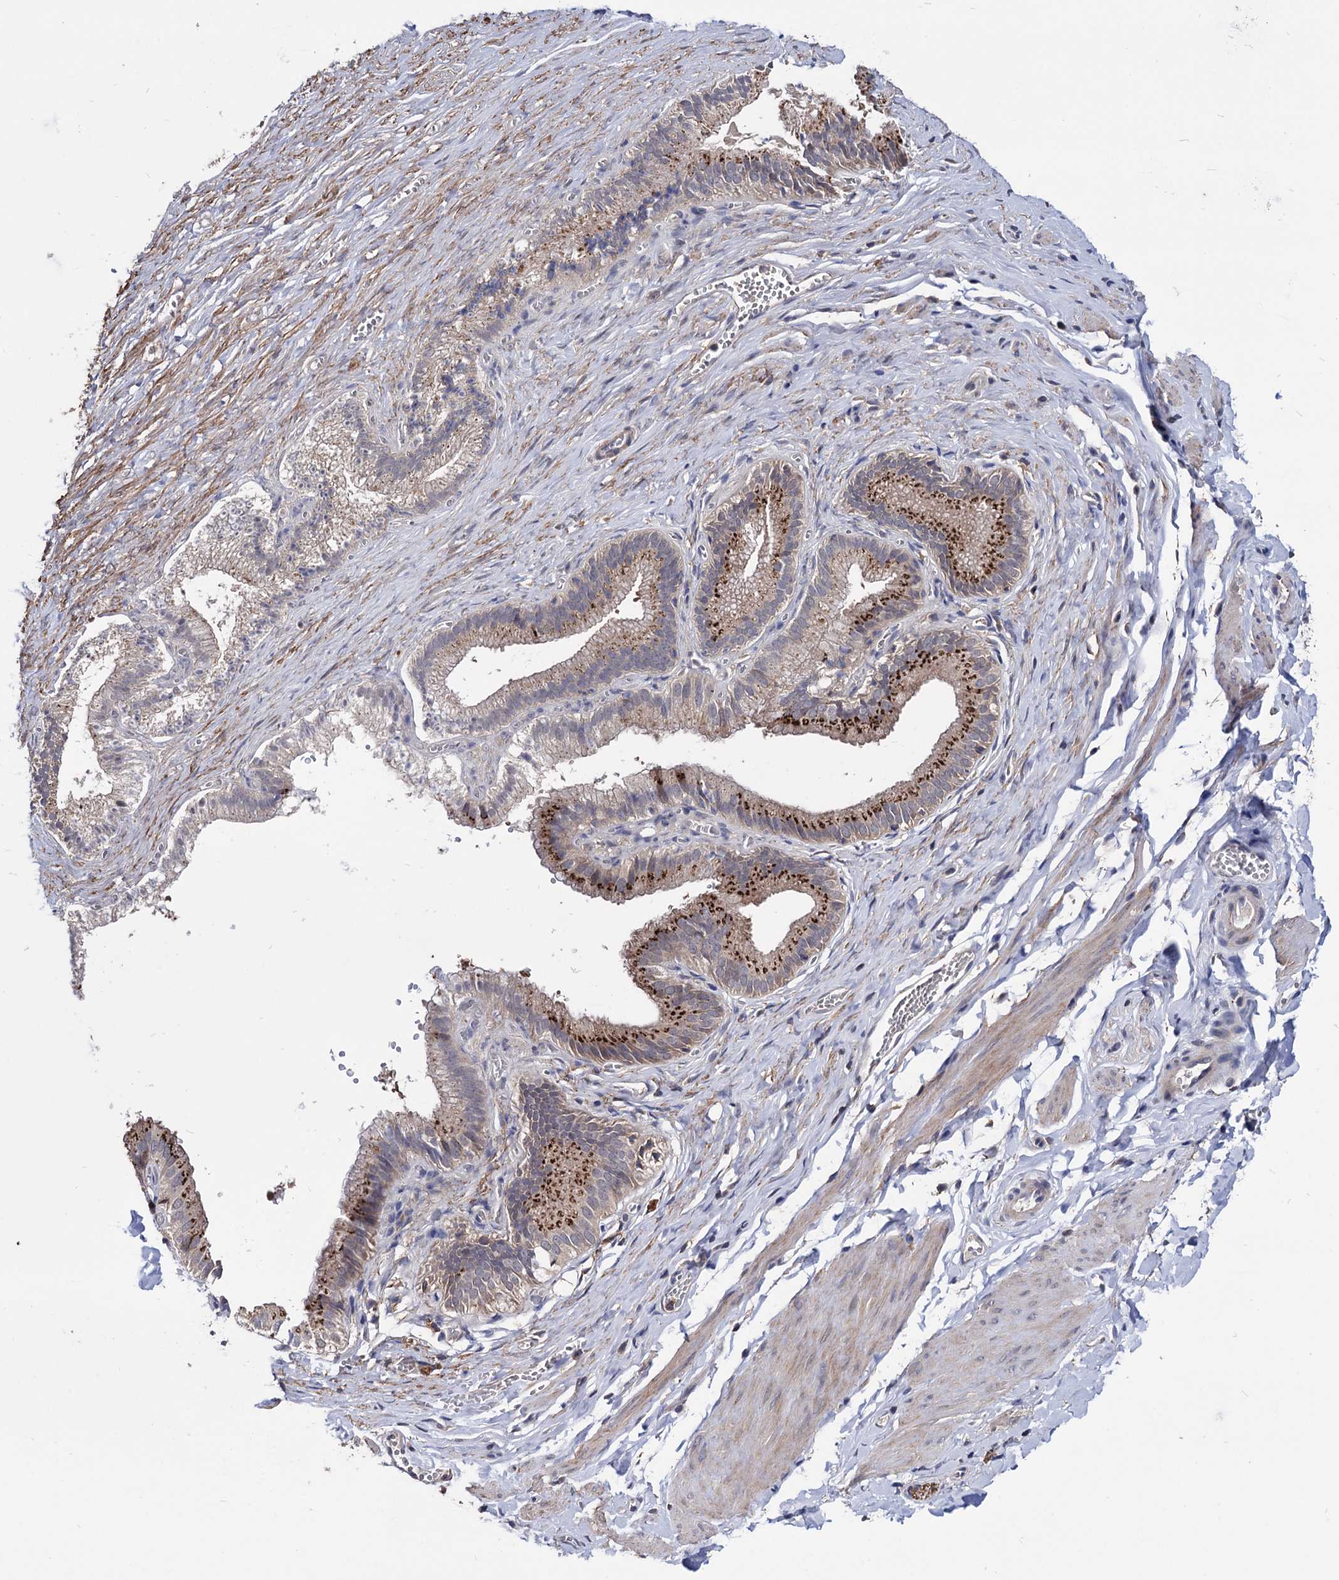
{"staining": {"intensity": "negative", "quantity": "none", "location": "none"}, "tissue": "adipose tissue", "cell_type": "Adipocytes", "image_type": "normal", "snomed": [{"axis": "morphology", "description": "Normal tissue, NOS"}, {"axis": "topography", "description": "Gallbladder"}, {"axis": "topography", "description": "Peripheral nerve tissue"}], "caption": "High power microscopy histopathology image of an IHC image of benign adipose tissue, revealing no significant positivity in adipocytes.", "gene": "ESD", "patient": {"sex": "male", "age": 38}}